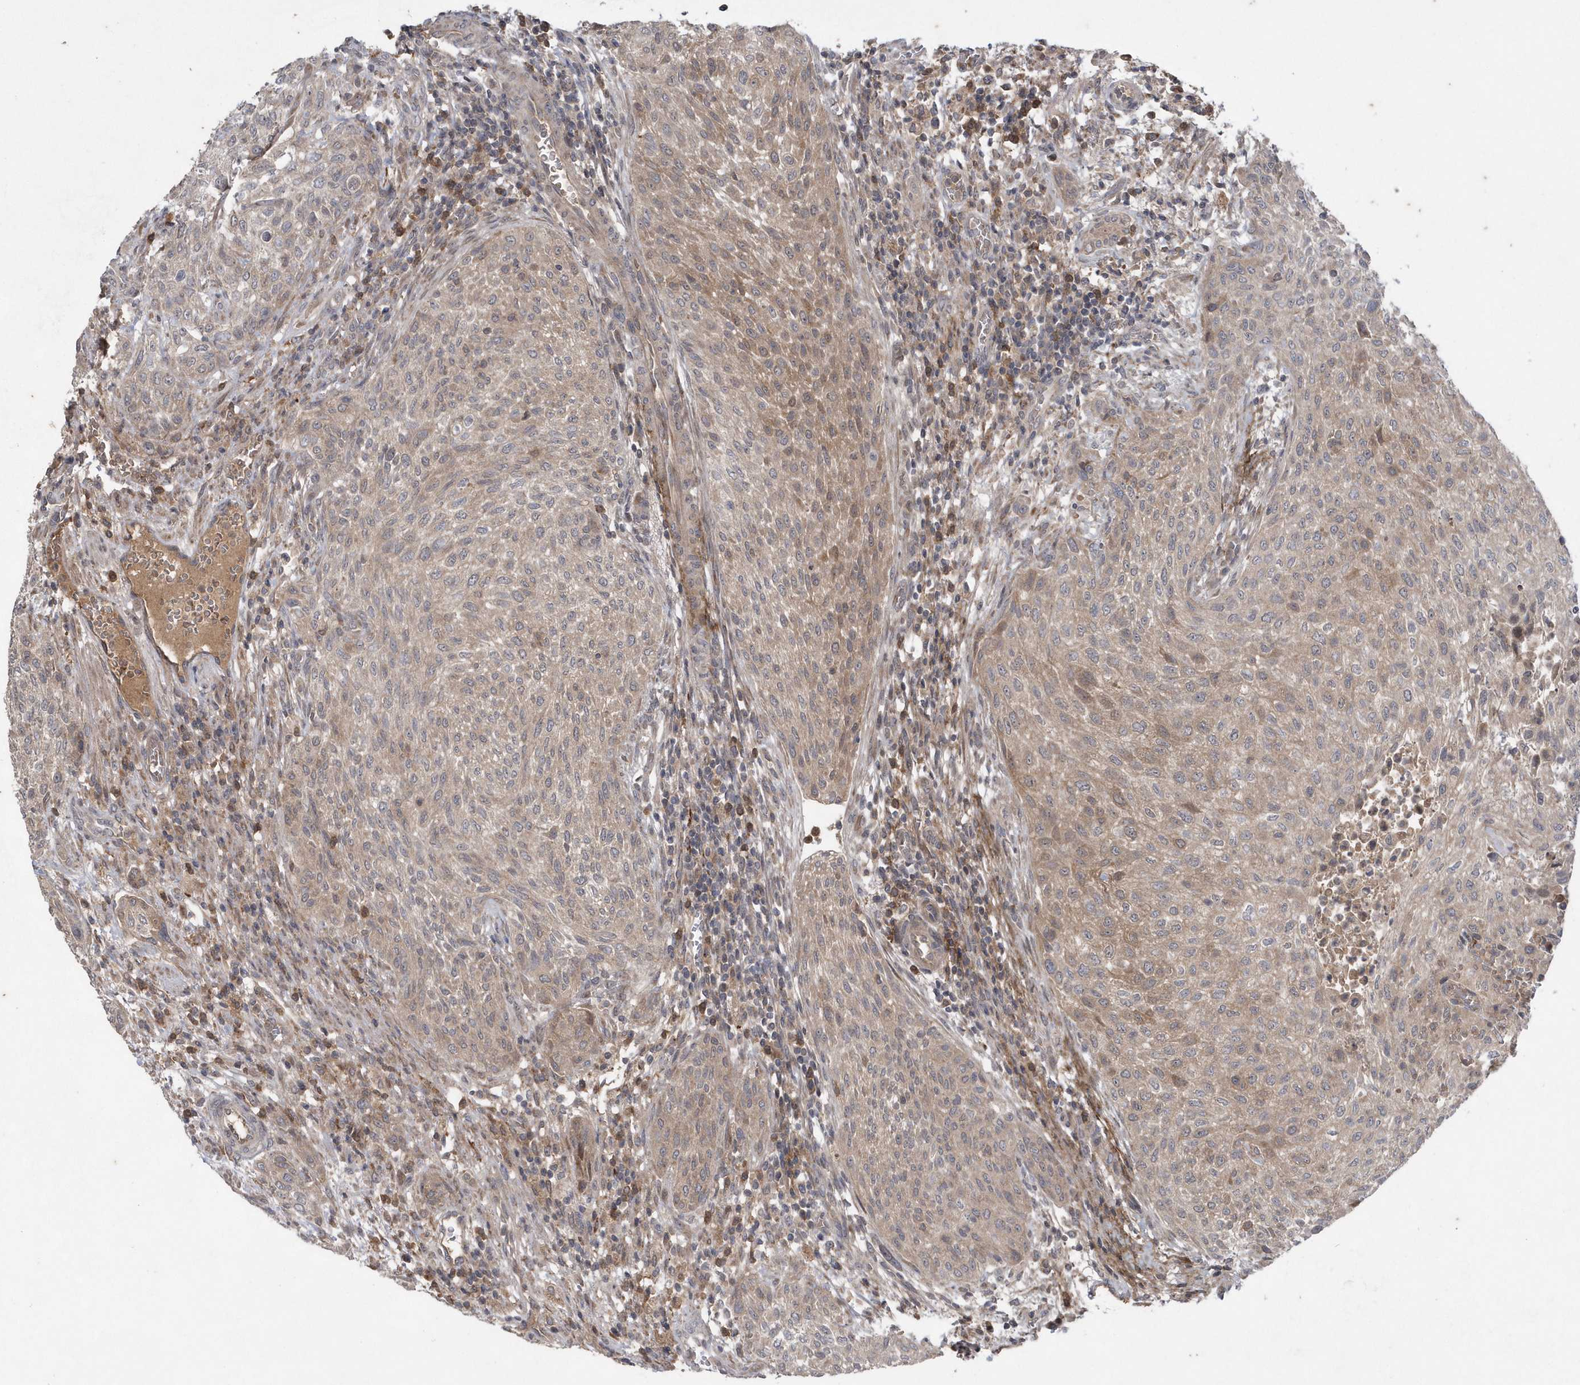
{"staining": {"intensity": "weak", "quantity": "25%-75%", "location": "cytoplasmic/membranous"}, "tissue": "urothelial cancer", "cell_type": "Tumor cells", "image_type": "cancer", "snomed": [{"axis": "morphology", "description": "Urothelial carcinoma, High grade"}, {"axis": "topography", "description": "Urinary bladder"}], "caption": "Immunohistochemical staining of human urothelial cancer demonstrates weak cytoplasmic/membranous protein positivity in approximately 25%-75% of tumor cells. Immunohistochemistry (ihc) stains the protein of interest in brown and the nuclei are stained blue.", "gene": "HMGCS1", "patient": {"sex": "male", "age": 35}}